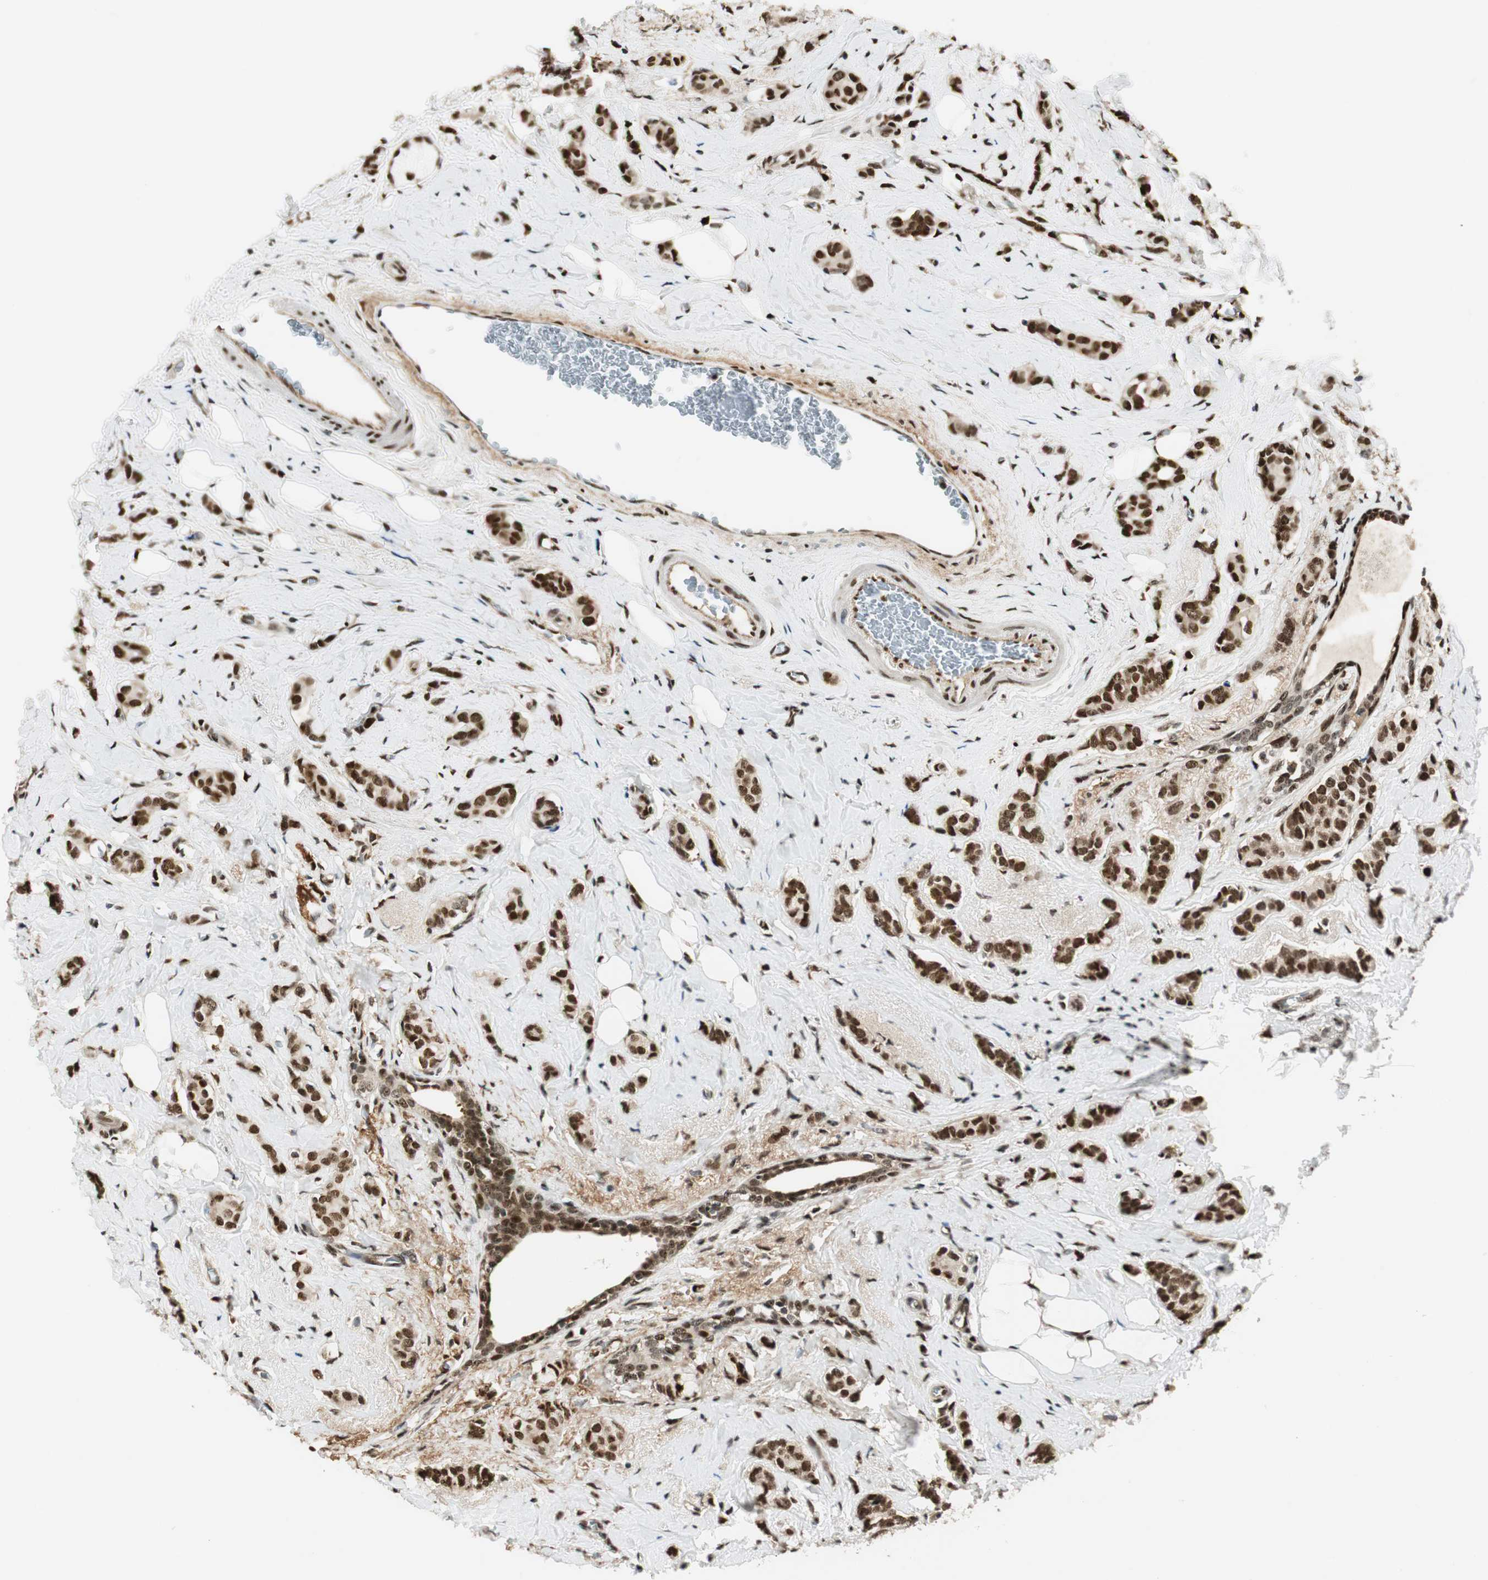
{"staining": {"intensity": "strong", "quantity": ">75%", "location": "nuclear"}, "tissue": "breast cancer", "cell_type": "Tumor cells", "image_type": "cancer", "snomed": [{"axis": "morphology", "description": "Lobular carcinoma"}, {"axis": "topography", "description": "Breast"}], "caption": "Breast cancer (lobular carcinoma) stained with immunohistochemistry (IHC) shows strong nuclear positivity in about >75% of tumor cells.", "gene": "RING1", "patient": {"sex": "female", "age": 60}}